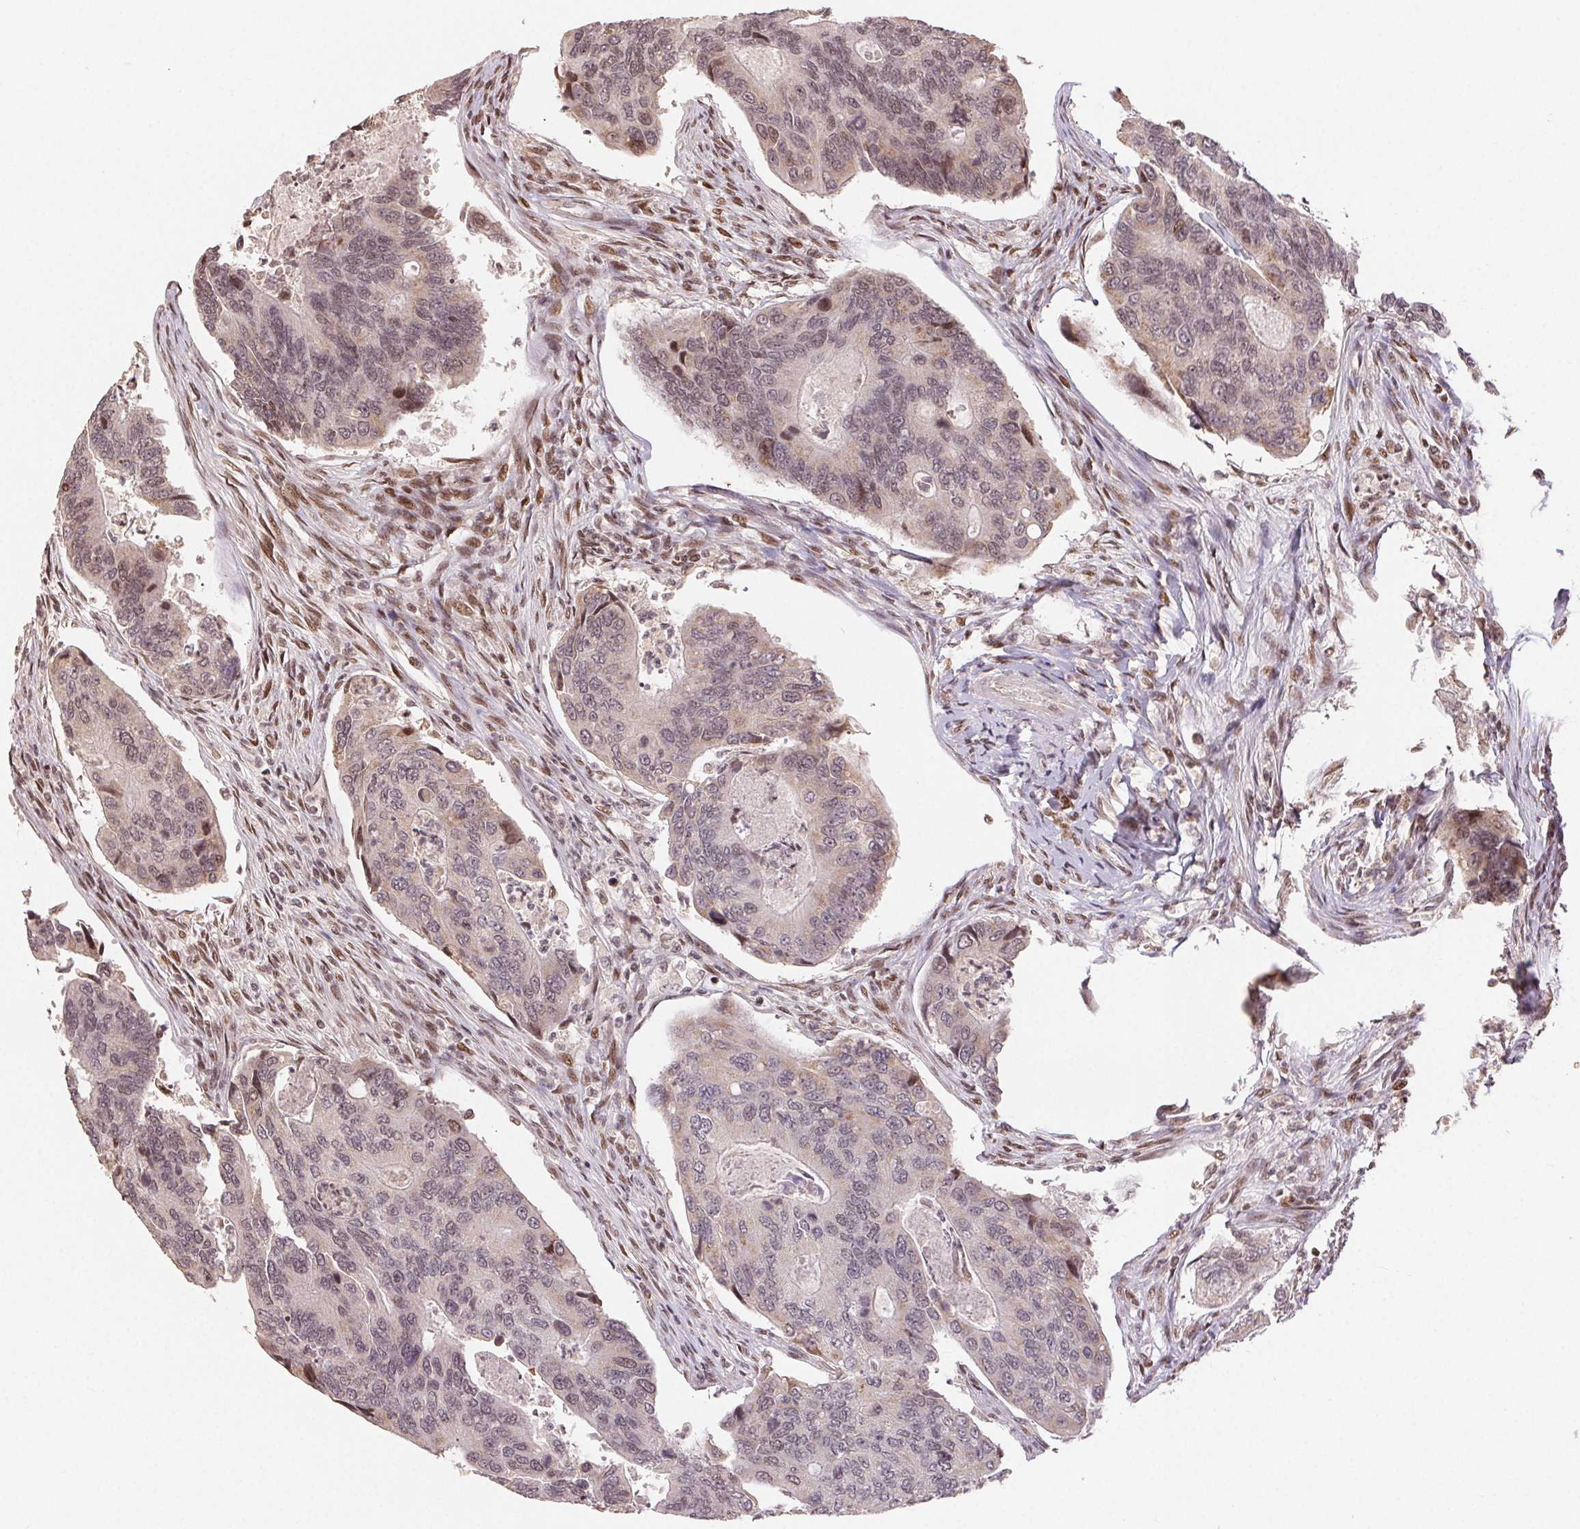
{"staining": {"intensity": "weak", "quantity": ">75%", "location": "cytoplasmic/membranous,nuclear"}, "tissue": "colorectal cancer", "cell_type": "Tumor cells", "image_type": "cancer", "snomed": [{"axis": "morphology", "description": "Adenocarcinoma, NOS"}, {"axis": "topography", "description": "Colon"}], "caption": "Immunohistochemical staining of colorectal cancer exhibits low levels of weak cytoplasmic/membranous and nuclear protein expression in approximately >75% of tumor cells. (brown staining indicates protein expression, while blue staining denotes nuclei).", "gene": "MAPKAPK2", "patient": {"sex": "female", "age": 67}}